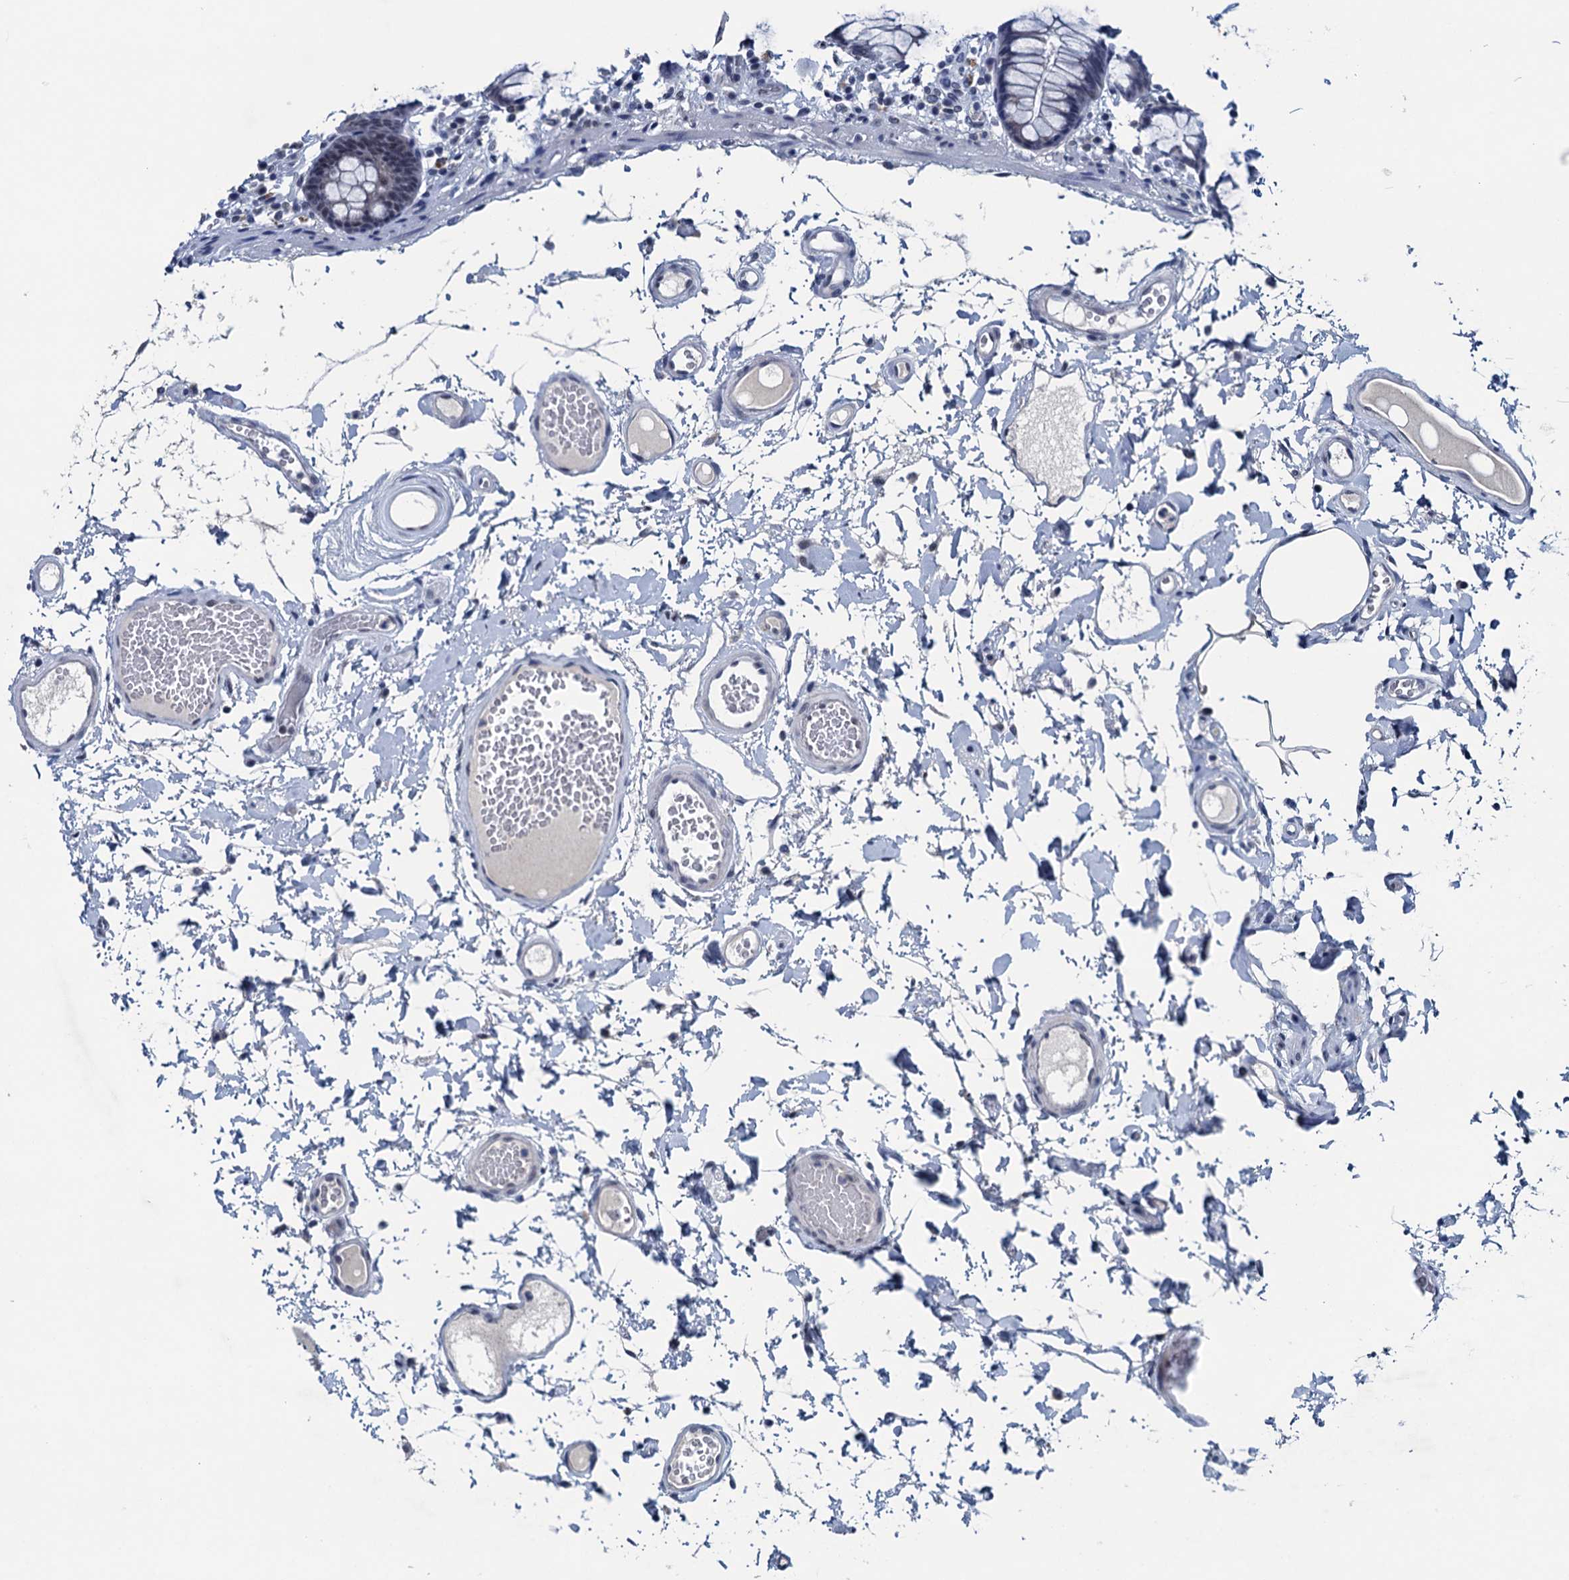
{"staining": {"intensity": "negative", "quantity": "none", "location": "none"}, "tissue": "colon", "cell_type": "Endothelial cells", "image_type": "normal", "snomed": [{"axis": "morphology", "description": "Normal tissue, NOS"}, {"axis": "topography", "description": "Colon"}], "caption": "The micrograph shows no staining of endothelial cells in unremarkable colon.", "gene": "FNBP4", "patient": {"sex": "male", "age": 84}}